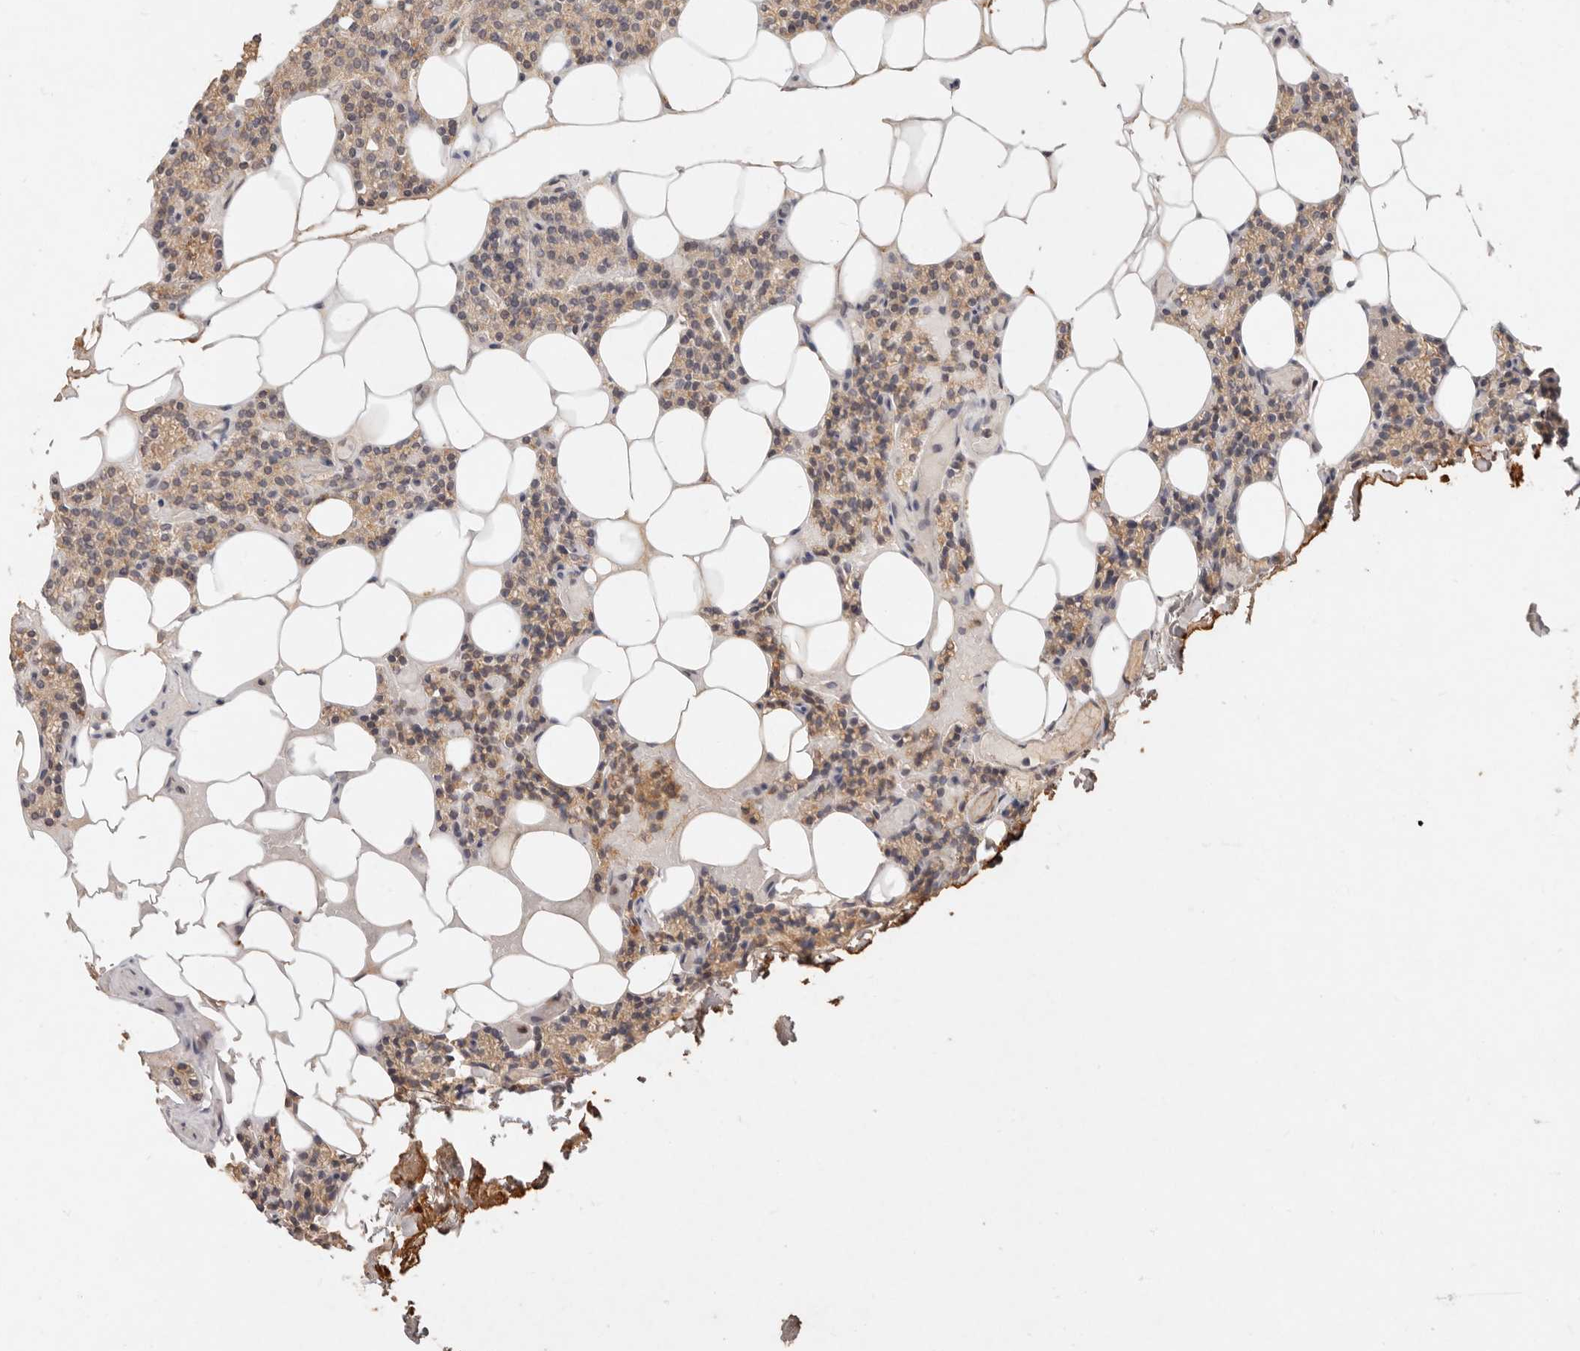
{"staining": {"intensity": "weak", "quantity": "25%-75%", "location": "cytoplasmic/membranous"}, "tissue": "parathyroid gland", "cell_type": "Glandular cells", "image_type": "normal", "snomed": [{"axis": "morphology", "description": "Normal tissue, NOS"}, {"axis": "topography", "description": "Parathyroid gland"}], "caption": "Weak cytoplasmic/membranous expression is appreciated in about 25%-75% of glandular cells in benign parathyroid gland. Ihc stains the protein of interest in brown and the nuclei are stained blue.", "gene": "ARHGEF10L", "patient": {"sex": "male", "age": 75}}